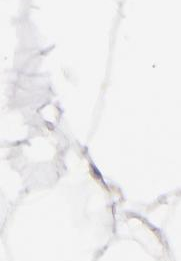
{"staining": {"intensity": "moderate", "quantity": ">75%", "location": "nuclear"}, "tissue": "adipose tissue", "cell_type": "Adipocytes", "image_type": "normal", "snomed": [{"axis": "morphology", "description": "Normal tissue, NOS"}, {"axis": "topography", "description": "Breast"}], "caption": "Protein expression analysis of normal adipose tissue exhibits moderate nuclear staining in approximately >75% of adipocytes.", "gene": "ZNF234", "patient": {"sex": "female", "age": 22}}